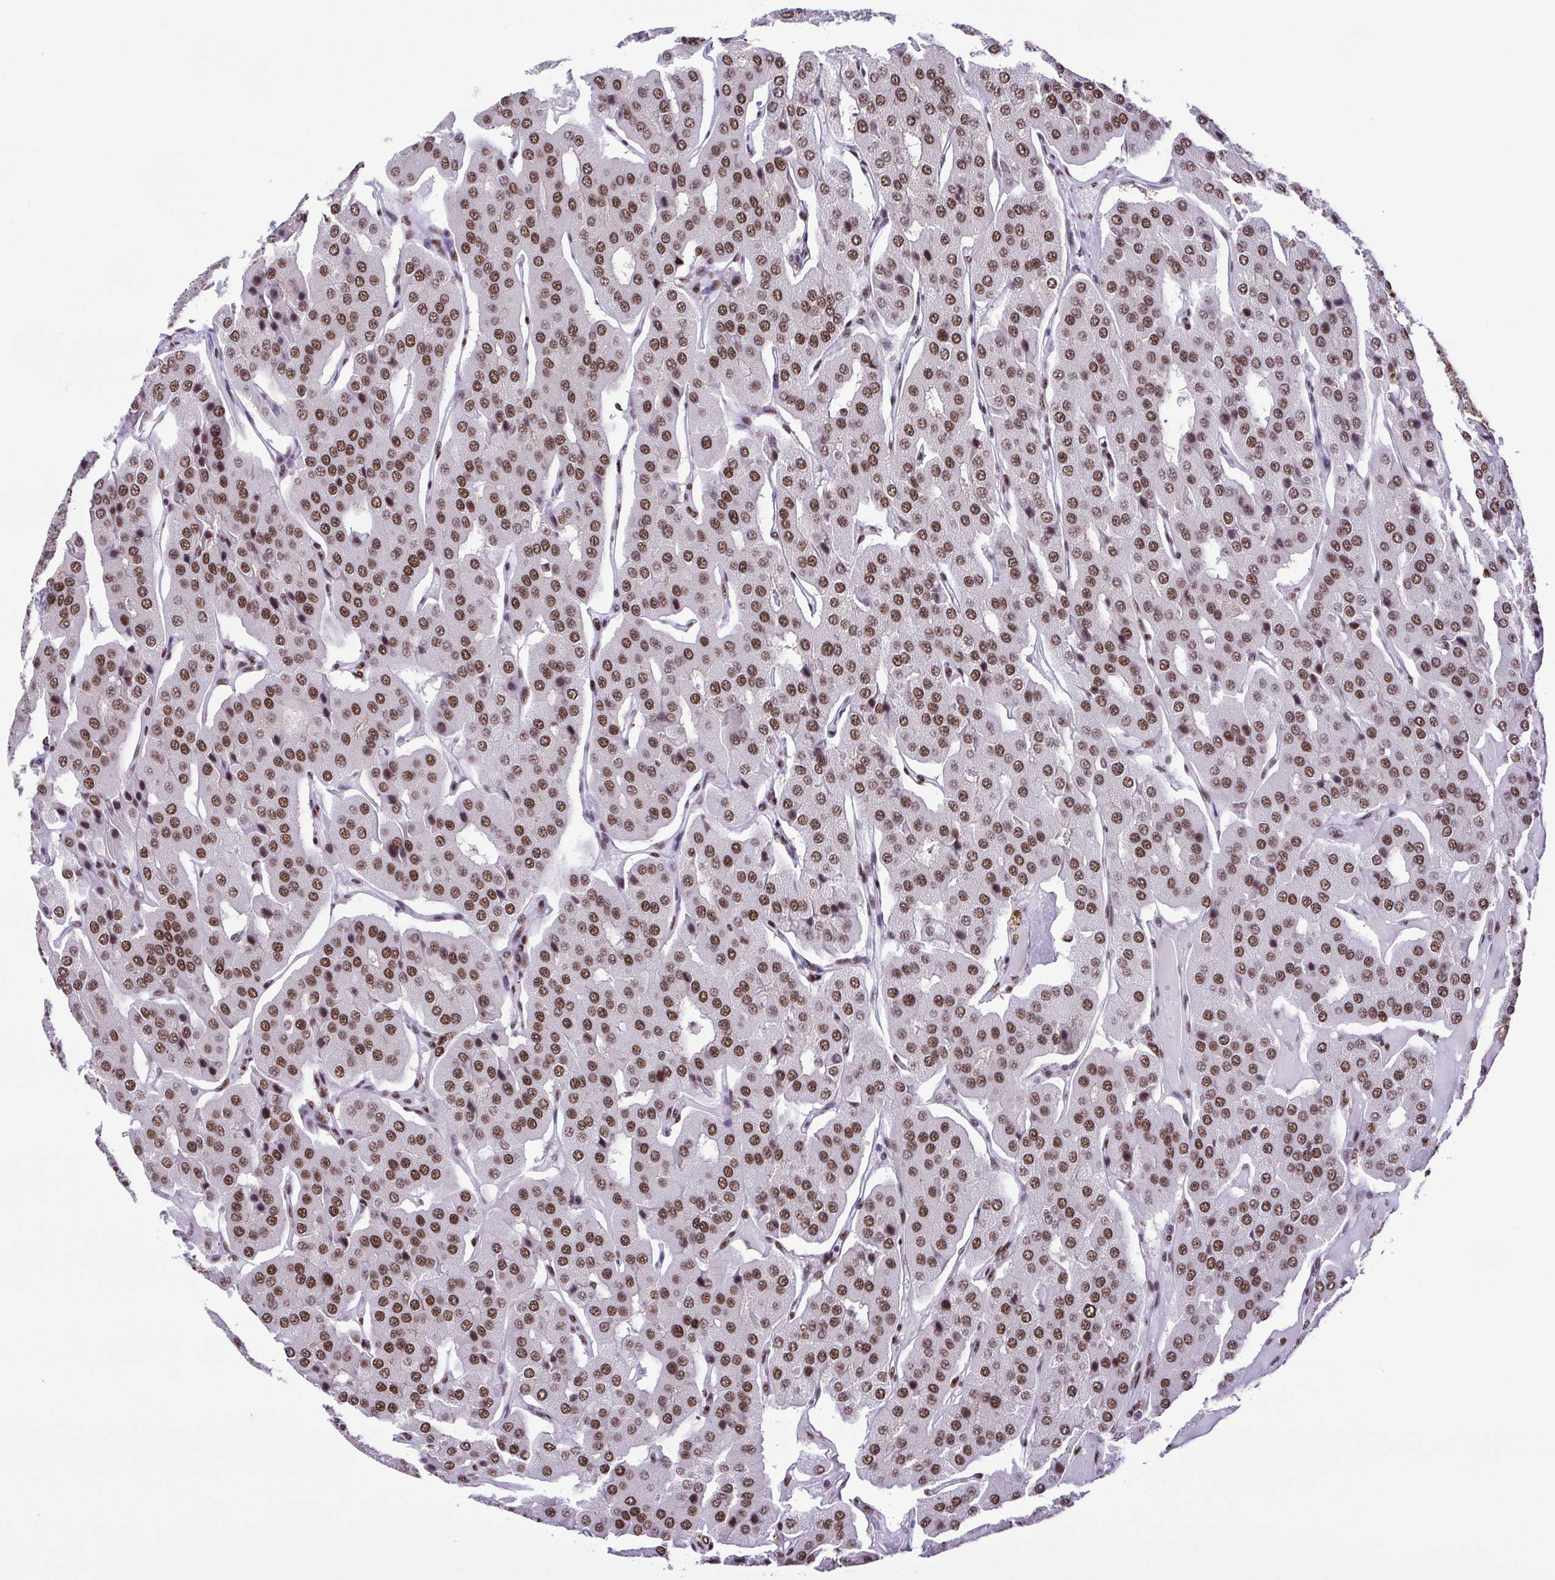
{"staining": {"intensity": "moderate", "quantity": ">75%", "location": "nuclear"}, "tissue": "parathyroid gland", "cell_type": "Glandular cells", "image_type": "normal", "snomed": [{"axis": "morphology", "description": "Normal tissue, NOS"}, {"axis": "morphology", "description": "Adenoma, NOS"}, {"axis": "topography", "description": "Parathyroid gland"}], "caption": "Immunohistochemical staining of unremarkable parathyroid gland exhibits >75% levels of moderate nuclear protein staining in about >75% of glandular cells.", "gene": "TRIM28", "patient": {"sex": "female", "age": 86}}